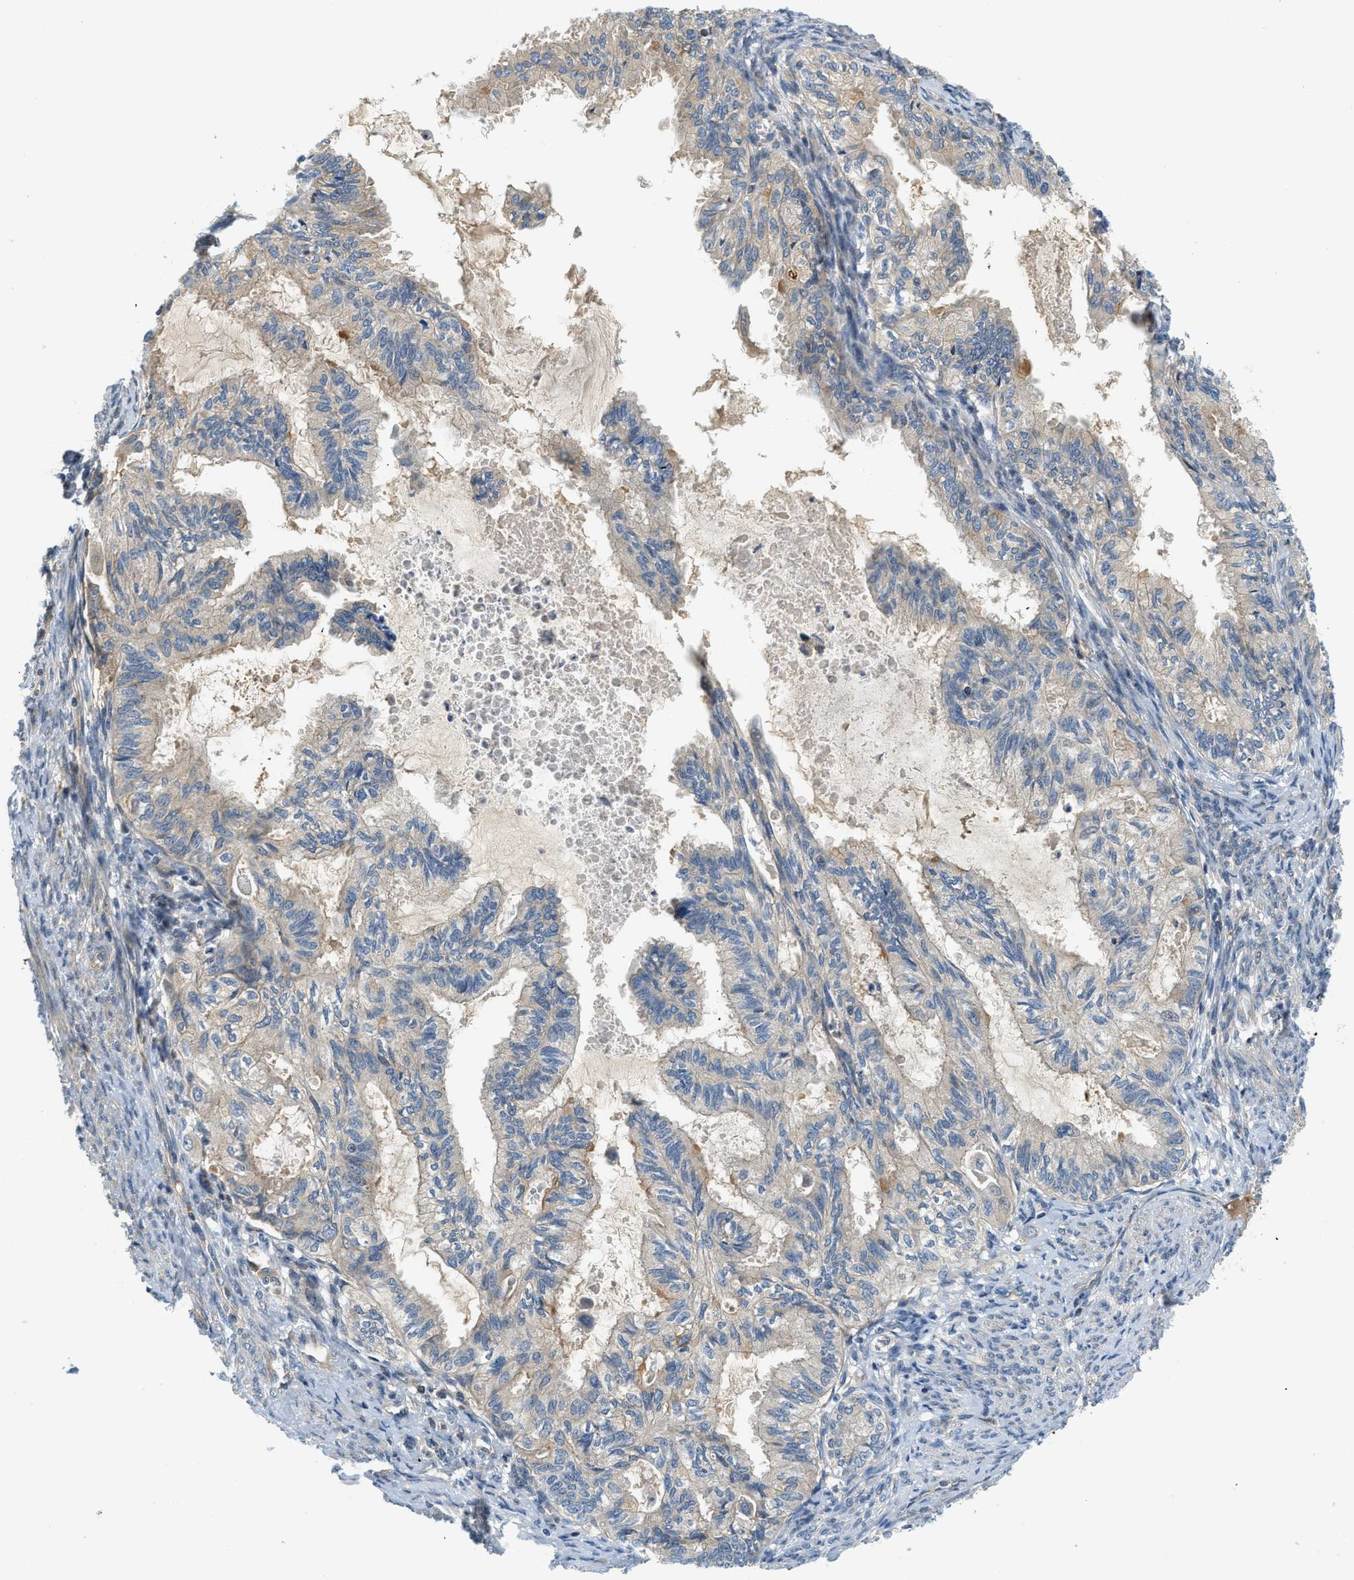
{"staining": {"intensity": "weak", "quantity": "25%-75%", "location": "cytoplasmic/membranous"}, "tissue": "cervical cancer", "cell_type": "Tumor cells", "image_type": "cancer", "snomed": [{"axis": "morphology", "description": "Normal tissue, NOS"}, {"axis": "morphology", "description": "Adenocarcinoma, NOS"}, {"axis": "topography", "description": "Cervix"}, {"axis": "topography", "description": "Endometrium"}], "caption": "This is an image of immunohistochemistry (IHC) staining of adenocarcinoma (cervical), which shows weak expression in the cytoplasmic/membranous of tumor cells.", "gene": "KCNK1", "patient": {"sex": "female", "age": 86}}